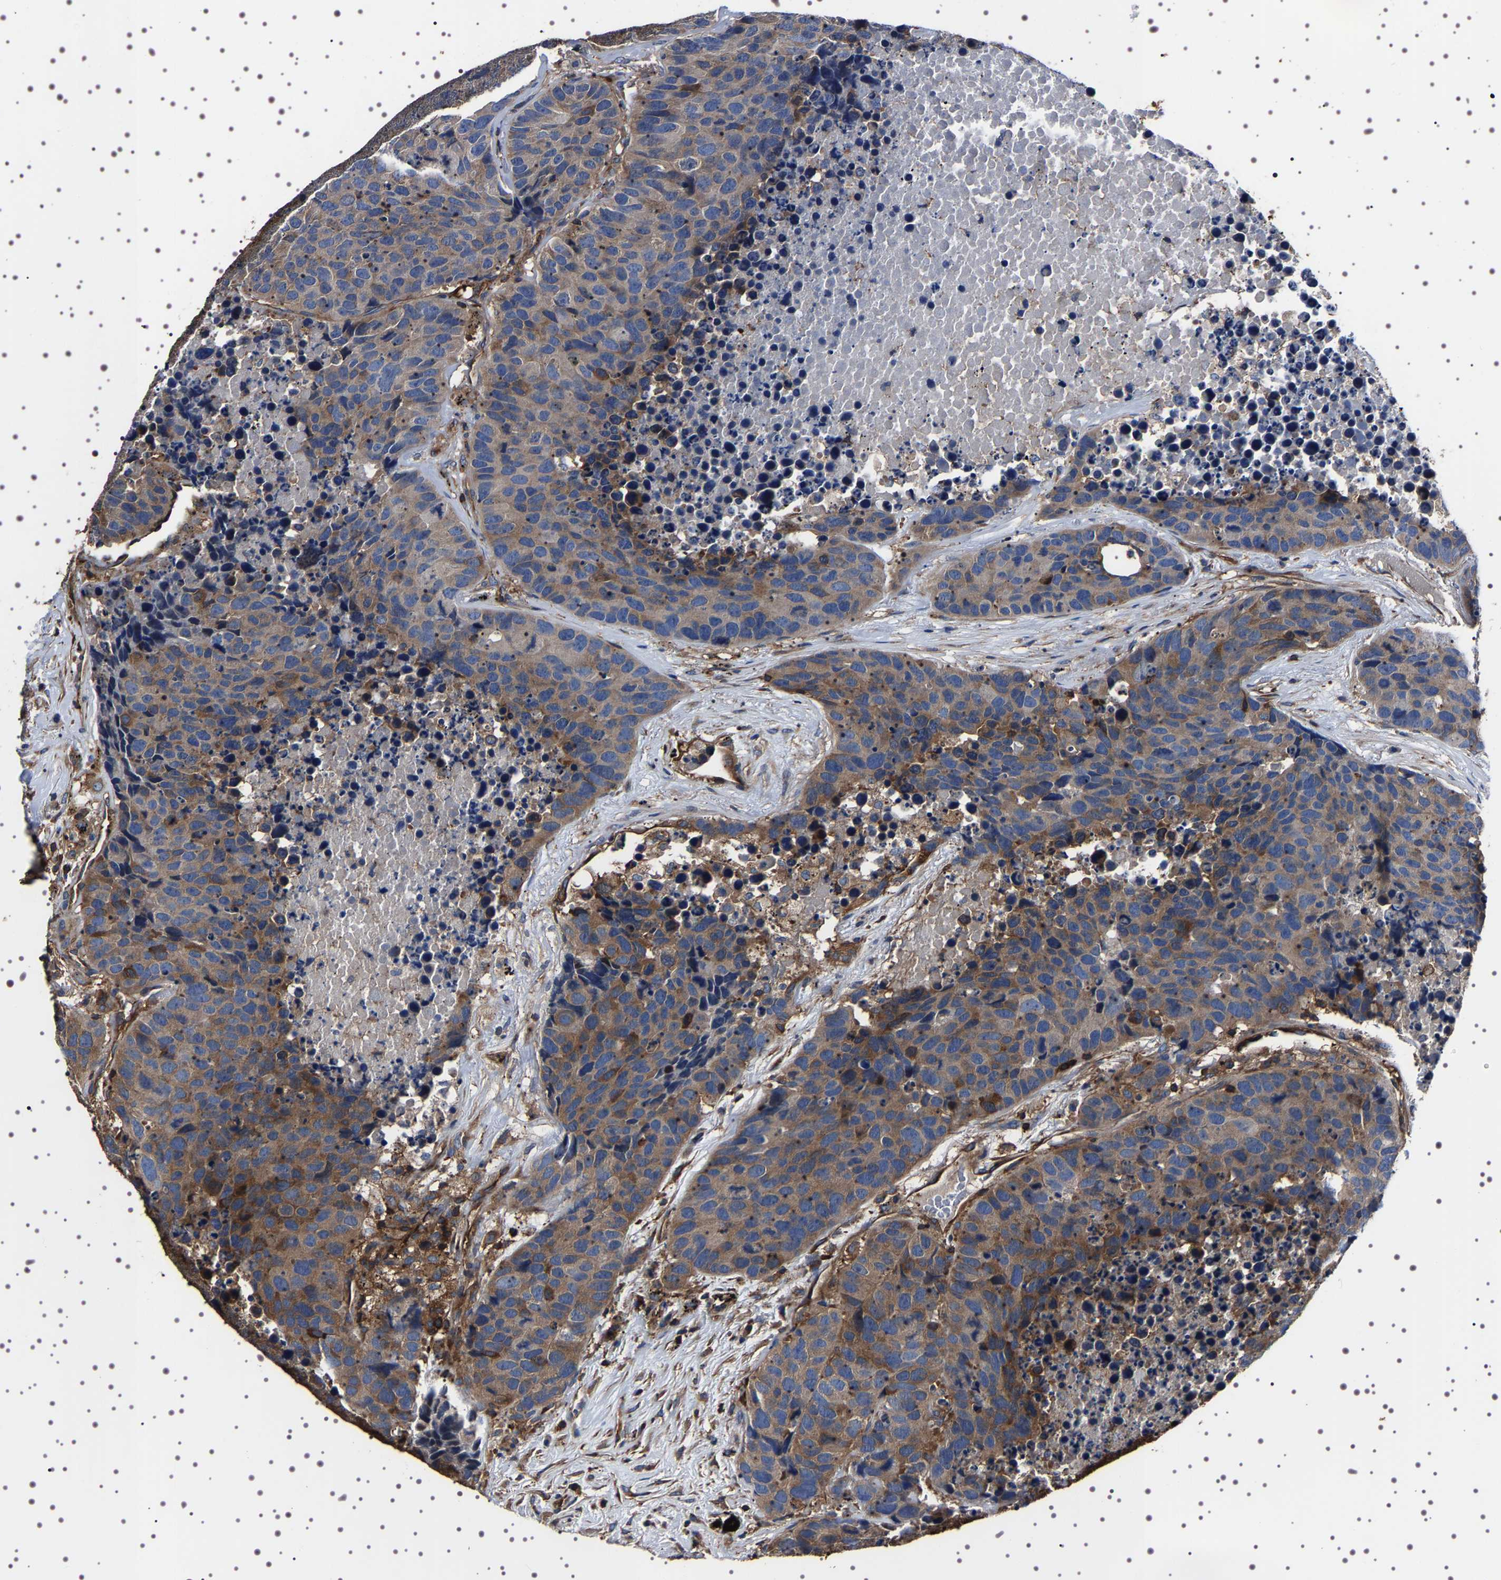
{"staining": {"intensity": "weak", "quantity": ">75%", "location": "cytoplasmic/membranous"}, "tissue": "carcinoid", "cell_type": "Tumor cells", "image_type": "cancer", "snomed": [{"axis": "morphology", "description": "Carcinoid, malignant, NOS"}, {"axis": "topography", "description": "Lung"}], "caption": "Carcinoid stained for a protein displays weak cytoplasmic/membranous positivity in tumor cells.", "gene": "WDR1", "patient": {"sex": "male", "age": 60}}